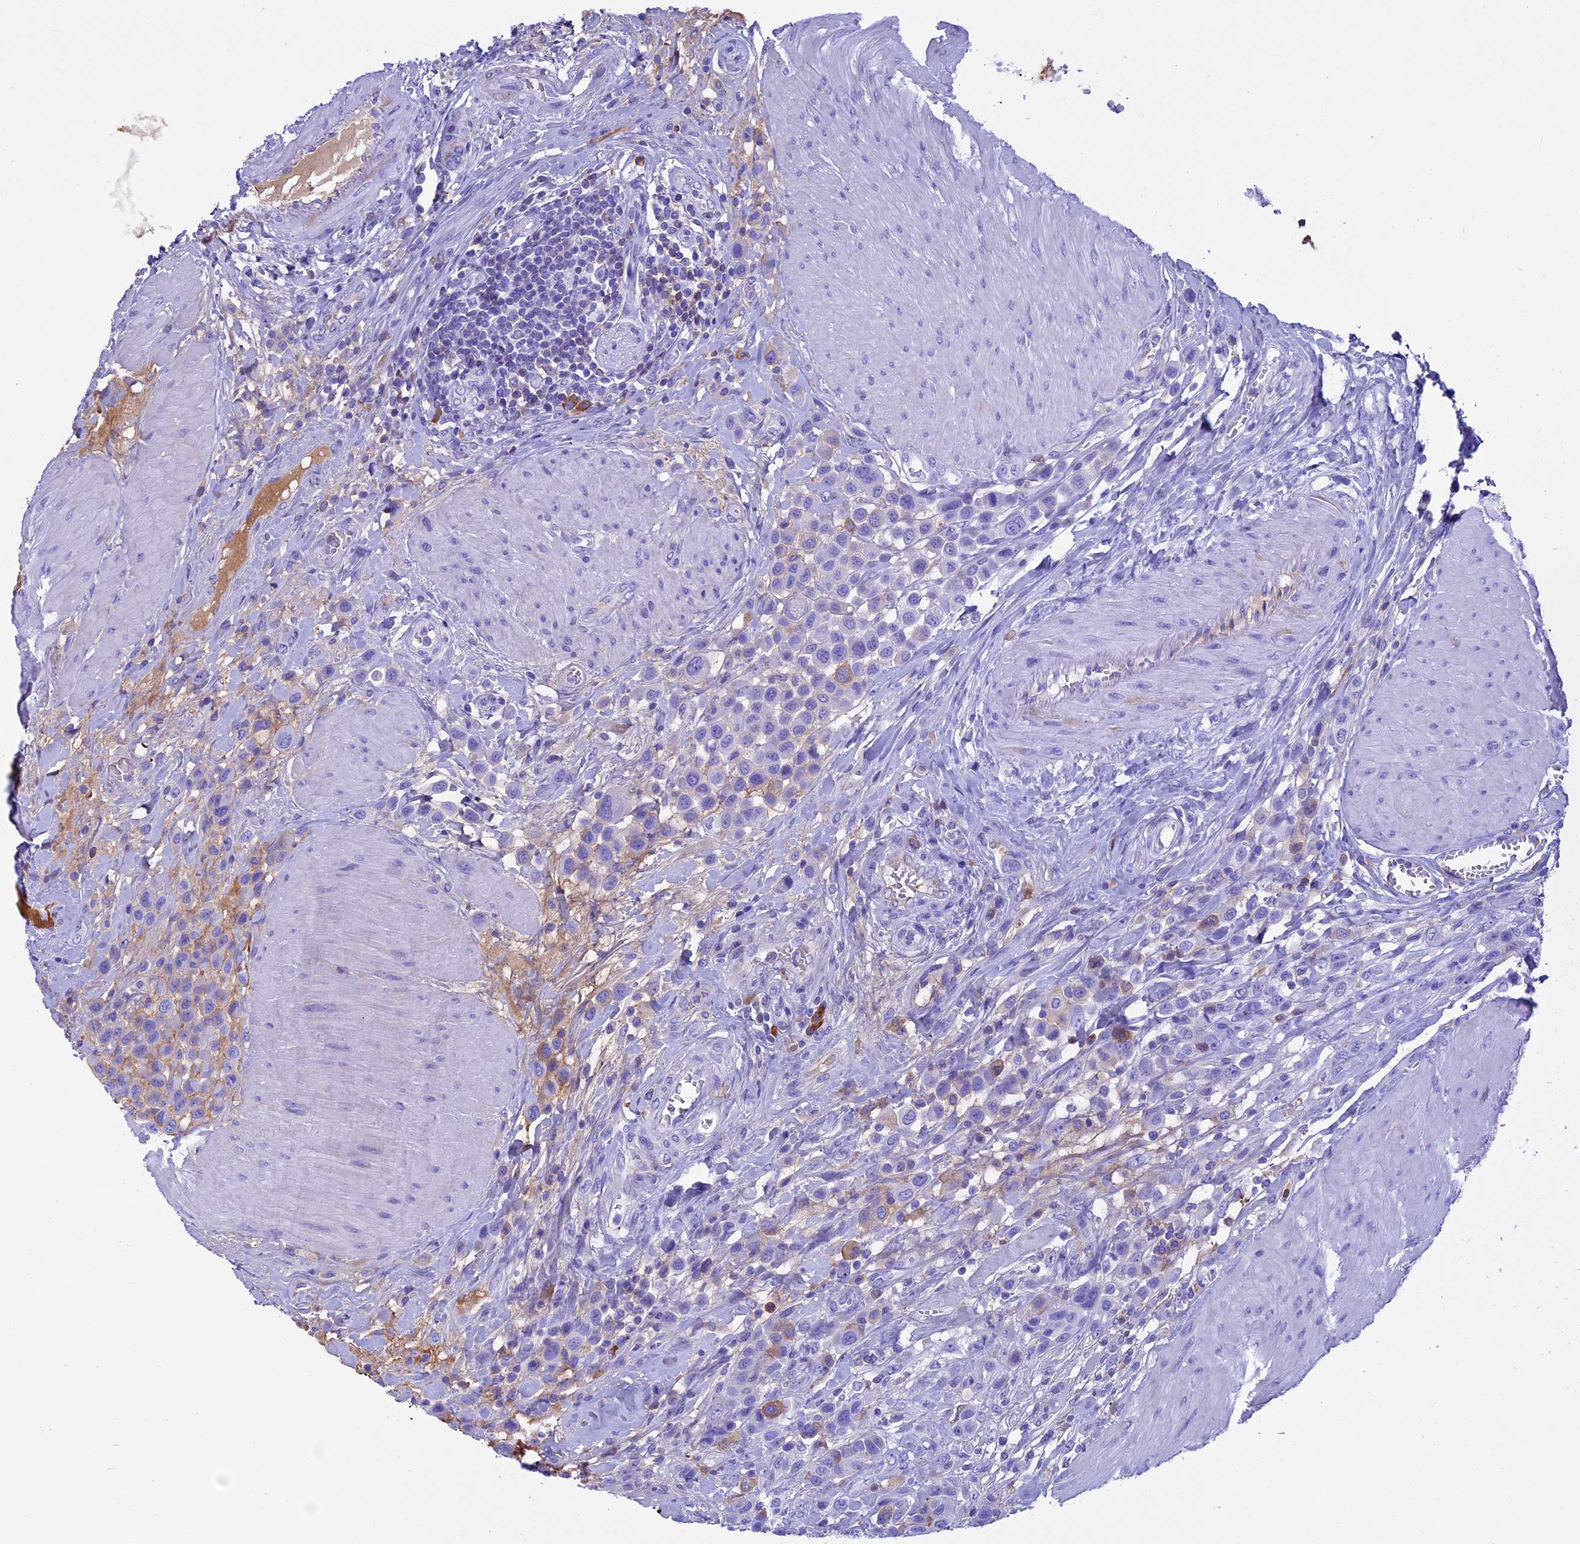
{"staining": {"intensity": "weak", "quantity": "<25%", "location": "cytoplasmic/membranous"}, "tissue": "urothelial cancer", "cell_type": "Tumor cells", "image_type": "cancer", "snomed": [{"axis": "morphology", "description": "Urothelial carcinoma, High grade"}, {"axis": "topography", "description": "Urinary bladder"}], "caption": "DAB (3,3'-diaminobenzidine) immunohistochemical staining of urothelial cancer shows no significant positivity in tumor cells. (Stains: DAB IHC with hematoxylin counter stain, Microscopy: brightfield microscopy at high magnification).", "gene": "IGSF6", "patient": {"sex": "male", "age": 50}}